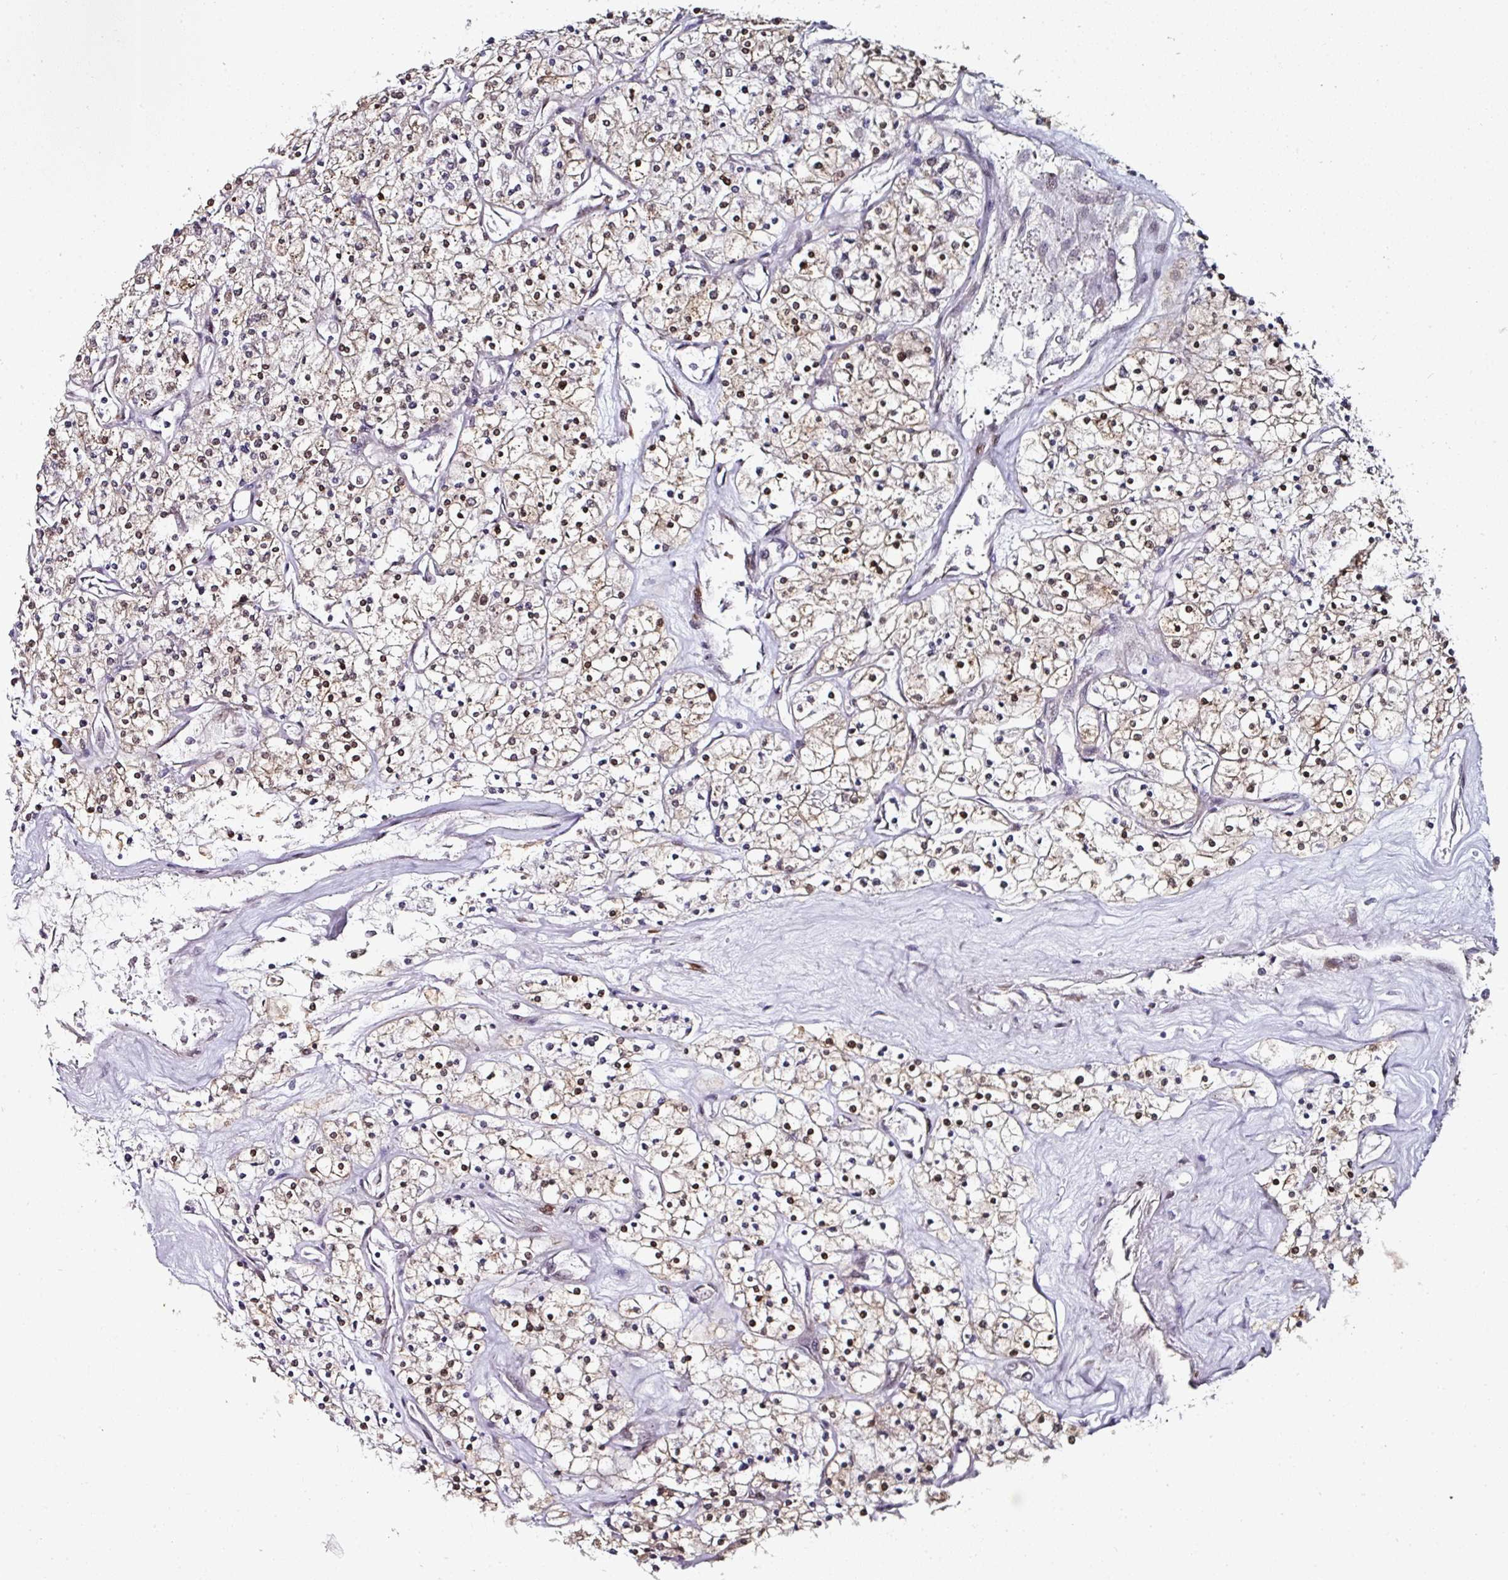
{"staining": {"intensity": "weak", "quantity": ">75%", "location": "cytoplasmic/membranous"}, "tissue": "renal cancer", "cell_type": "Tumor cells", "image_type": "cancer", "snomed": [{"axis": "morphology", "description": "Adenocarcinoma, NOS"}, {"axis": "topography", "description": "Kidney"}], "caption": "Immunohistochemical staining of human renal adenocarcinoma demonstrates low levels of weak cytoplasmic/membranous protein expression in about >75% of tumor cells.", "gene": "APOLD1", "patient": {"sex": "male", "age": 80}}